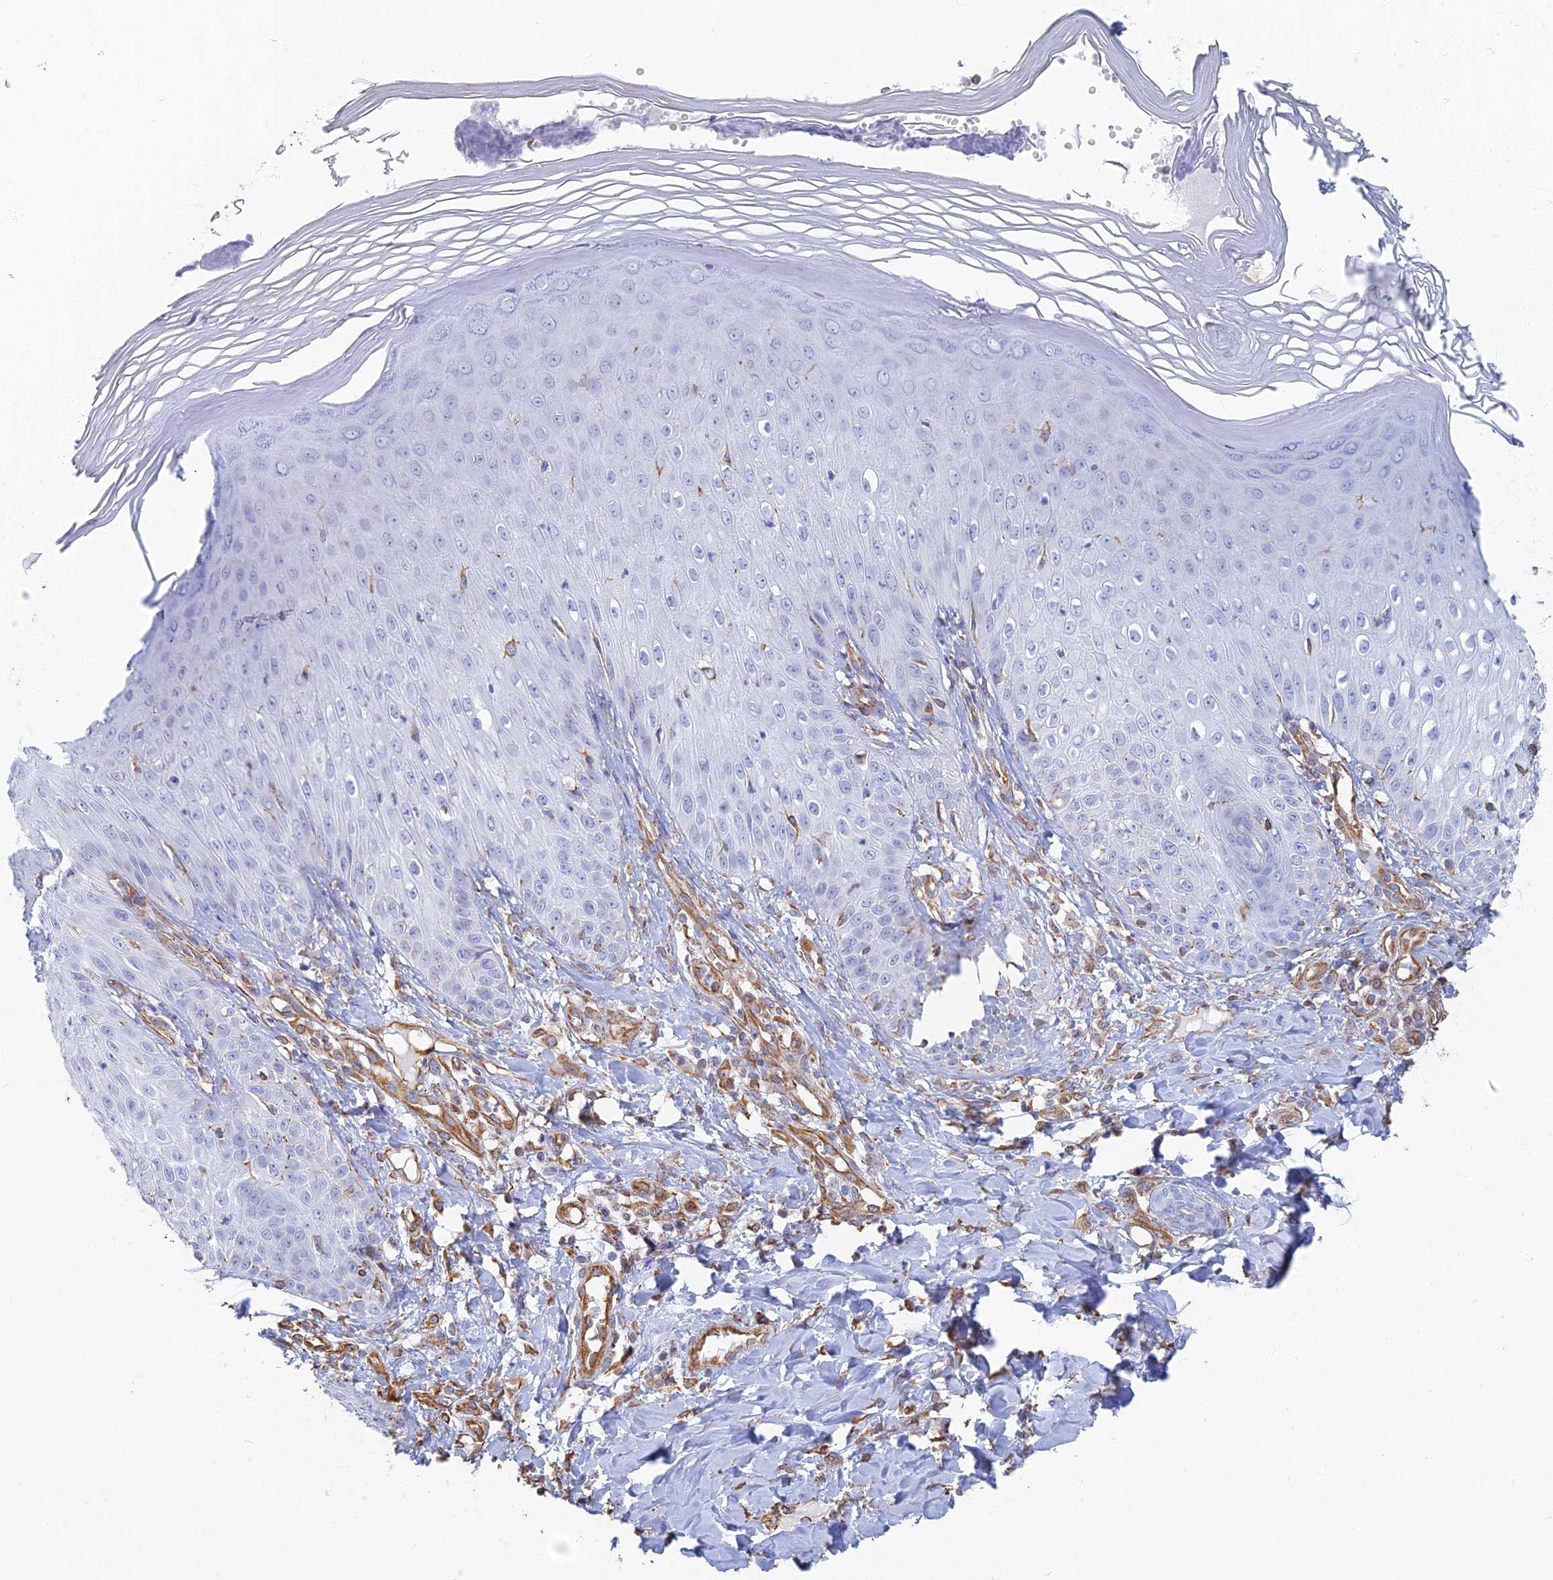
{"staining": {"intensity": "negative", "quantity": "none", "location": "none"}, "tissue": "skin", "cell_type": "Epidermal cells", "image_type": "normal", "snomed": [{"axis": "morphology", "description": "Normal tissue, NOS"}, {"axis": "morphology", "description": "Inflammation, NOS"}, {"axis": "topography", "description": "Soft tissue"}, {"axis": "topography", "description": "Anal"}], "caption": "This is a image of immunohistochemistry staining of benign skin, which shows no expression in epidermal cells. (DAB (3,3'-diaminobenzidine) immunohistochemistry, high magnification).", "gene": "RMC1", "patient": {"sex": "female", "age": 15}}